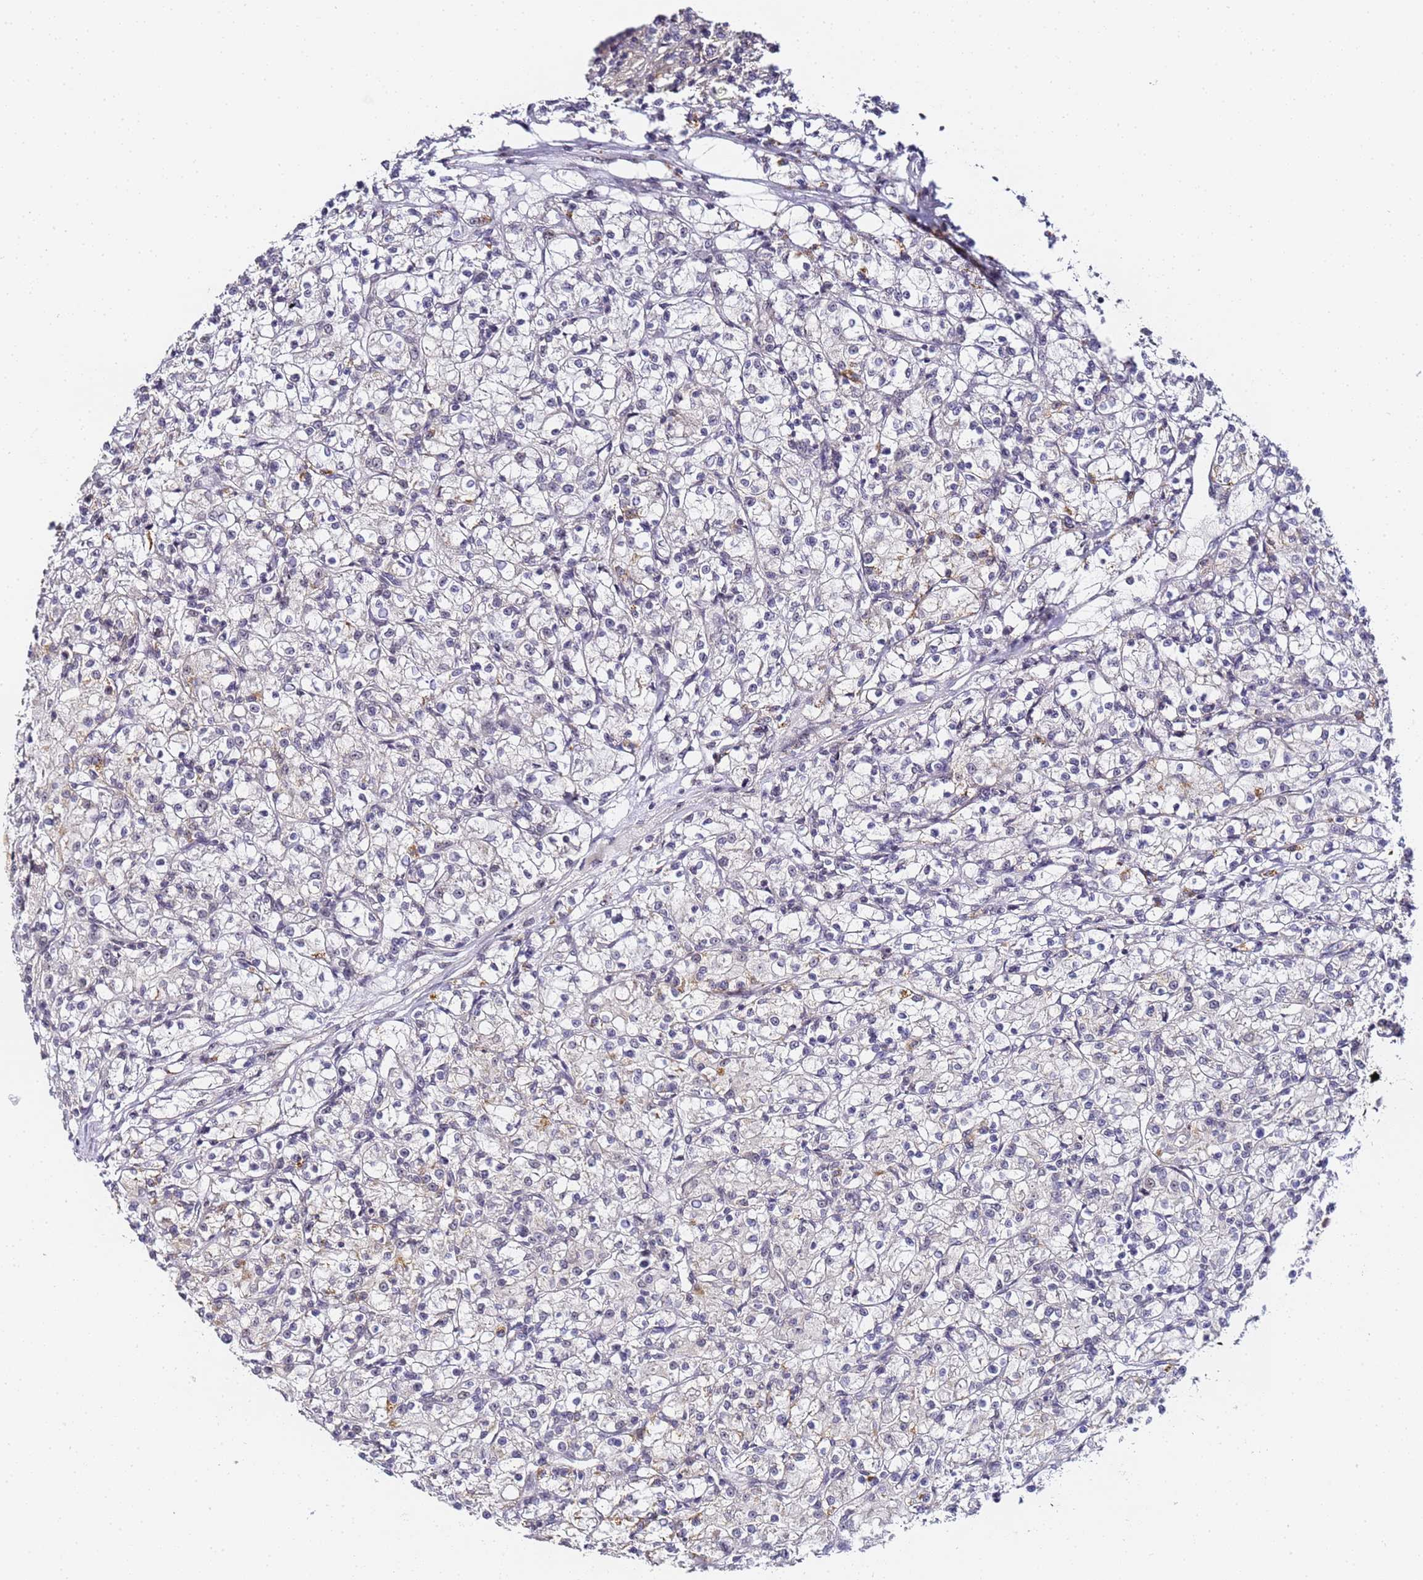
{"staining": {"intensity": "negative", "quantity": "none", "location": "none"}, "tissue": "renal cancer", "cell_type": "Tumor cells", "image_type": "cancer", "snomed": [{"axis": "morphology", "description": "Adenocarcinoma, NOS"}, {"axis": "topography", "description": "Kidney"}], "caption": "A histopathology image of human renal adenocarcinoma is negative for staining in tumor cells. Nuclei are stained in blue.", "gene": "LSM3", "patient": {"sex": "female", "age": 59}}